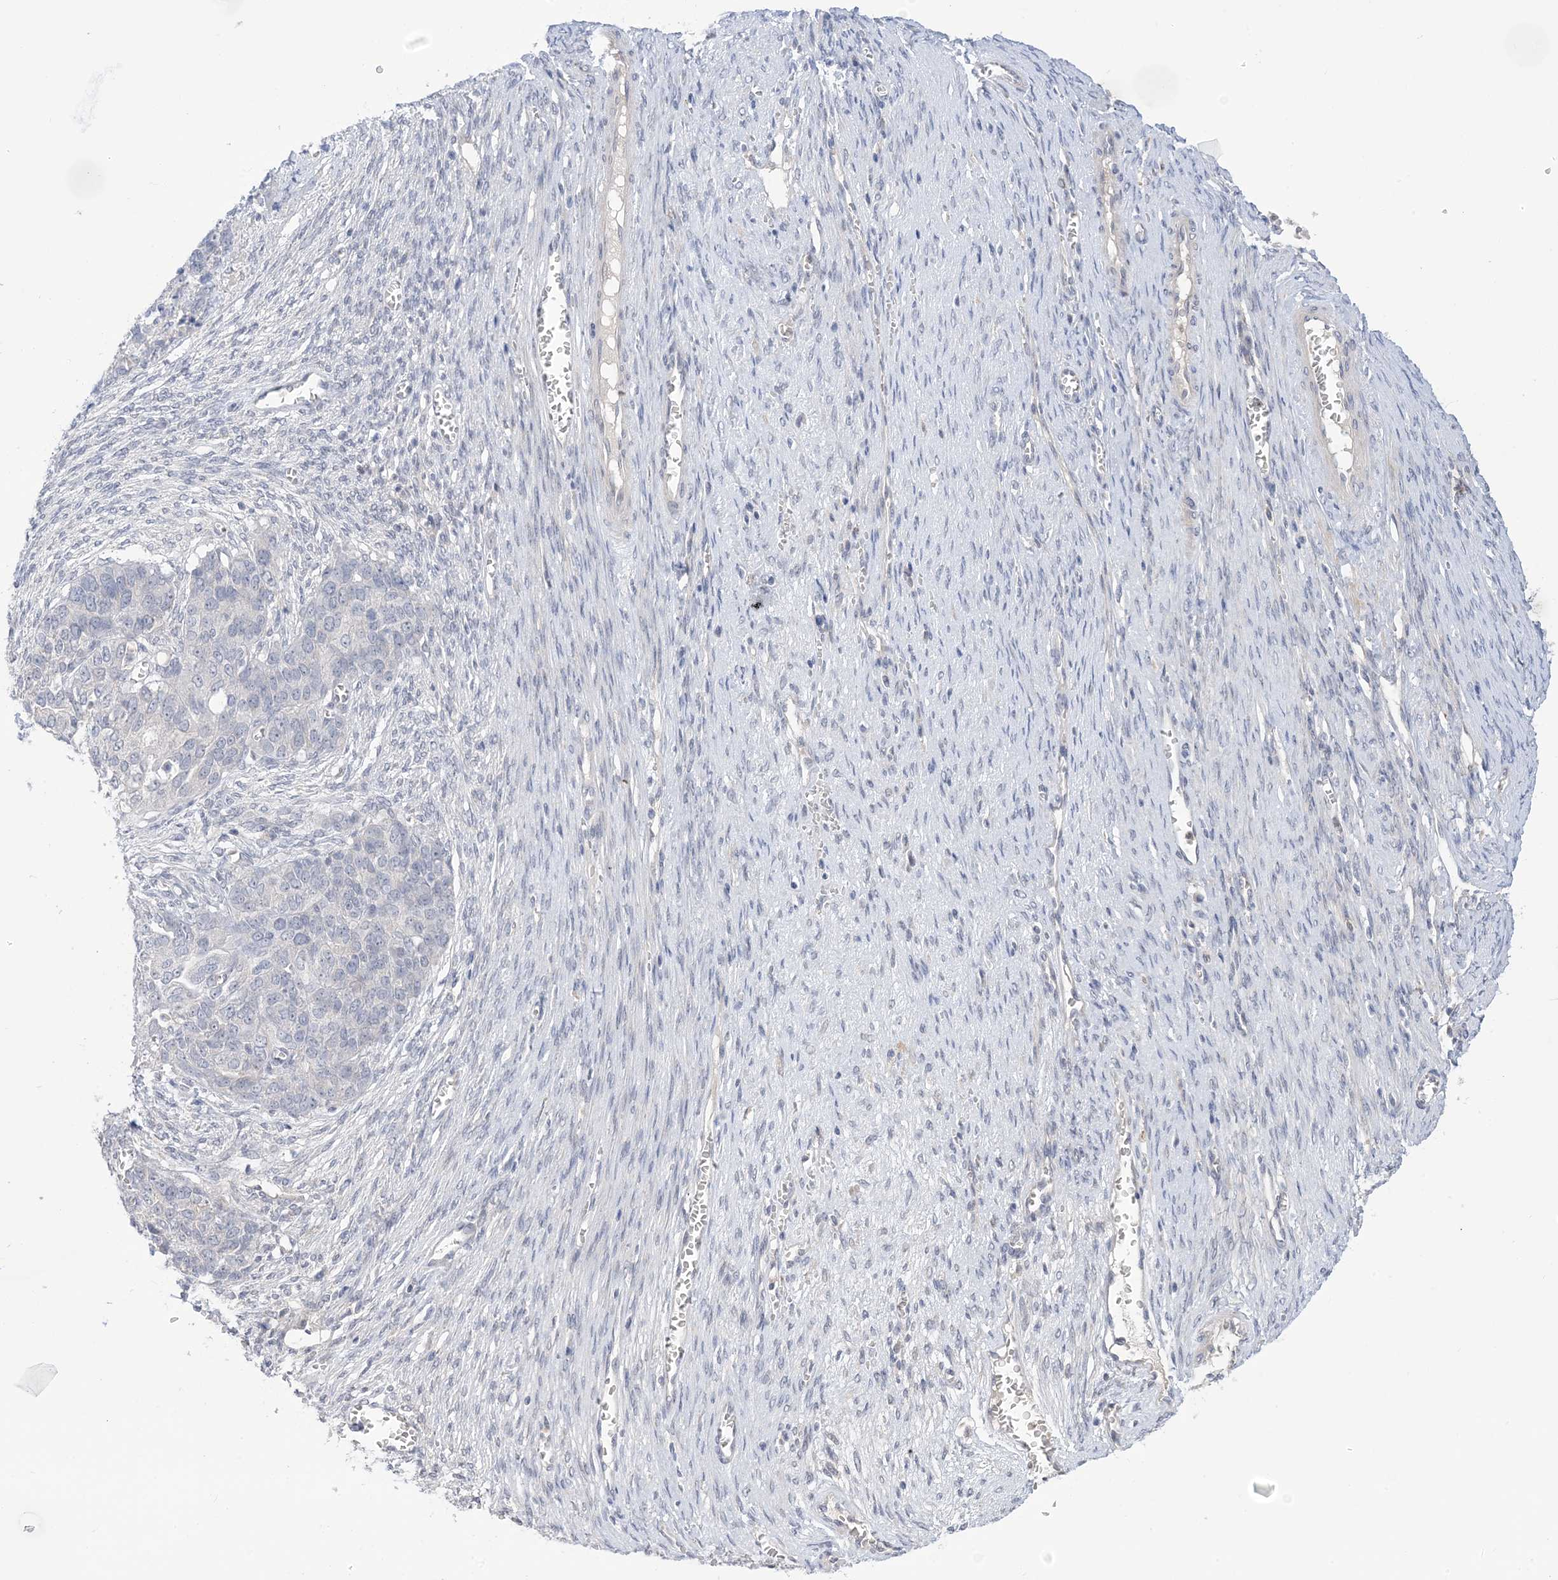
{"staining": {"intensity": "negative", "quantity": "none", "location": "none"}, "tissue": "ovarian cancer", "cell_type": "Tumor cells", "image_type": "cancer", "snomed": [{"axis": "morphology", "description": "Cystadenocarcinoma, serous, NOS"}, {"axis": "topography", "description": "Ovary"}], "caption": "High magnification brightfield microscopy of ovarian serous cystadenocarcinoma stained with DAB (3,3'-diaminobenzidine) (brown) and counterstained with hematoxylin (blue): tumor cells show no significant staining.", "gene": "TTYH1", "patient": {"sex": "female", "age": 44}}